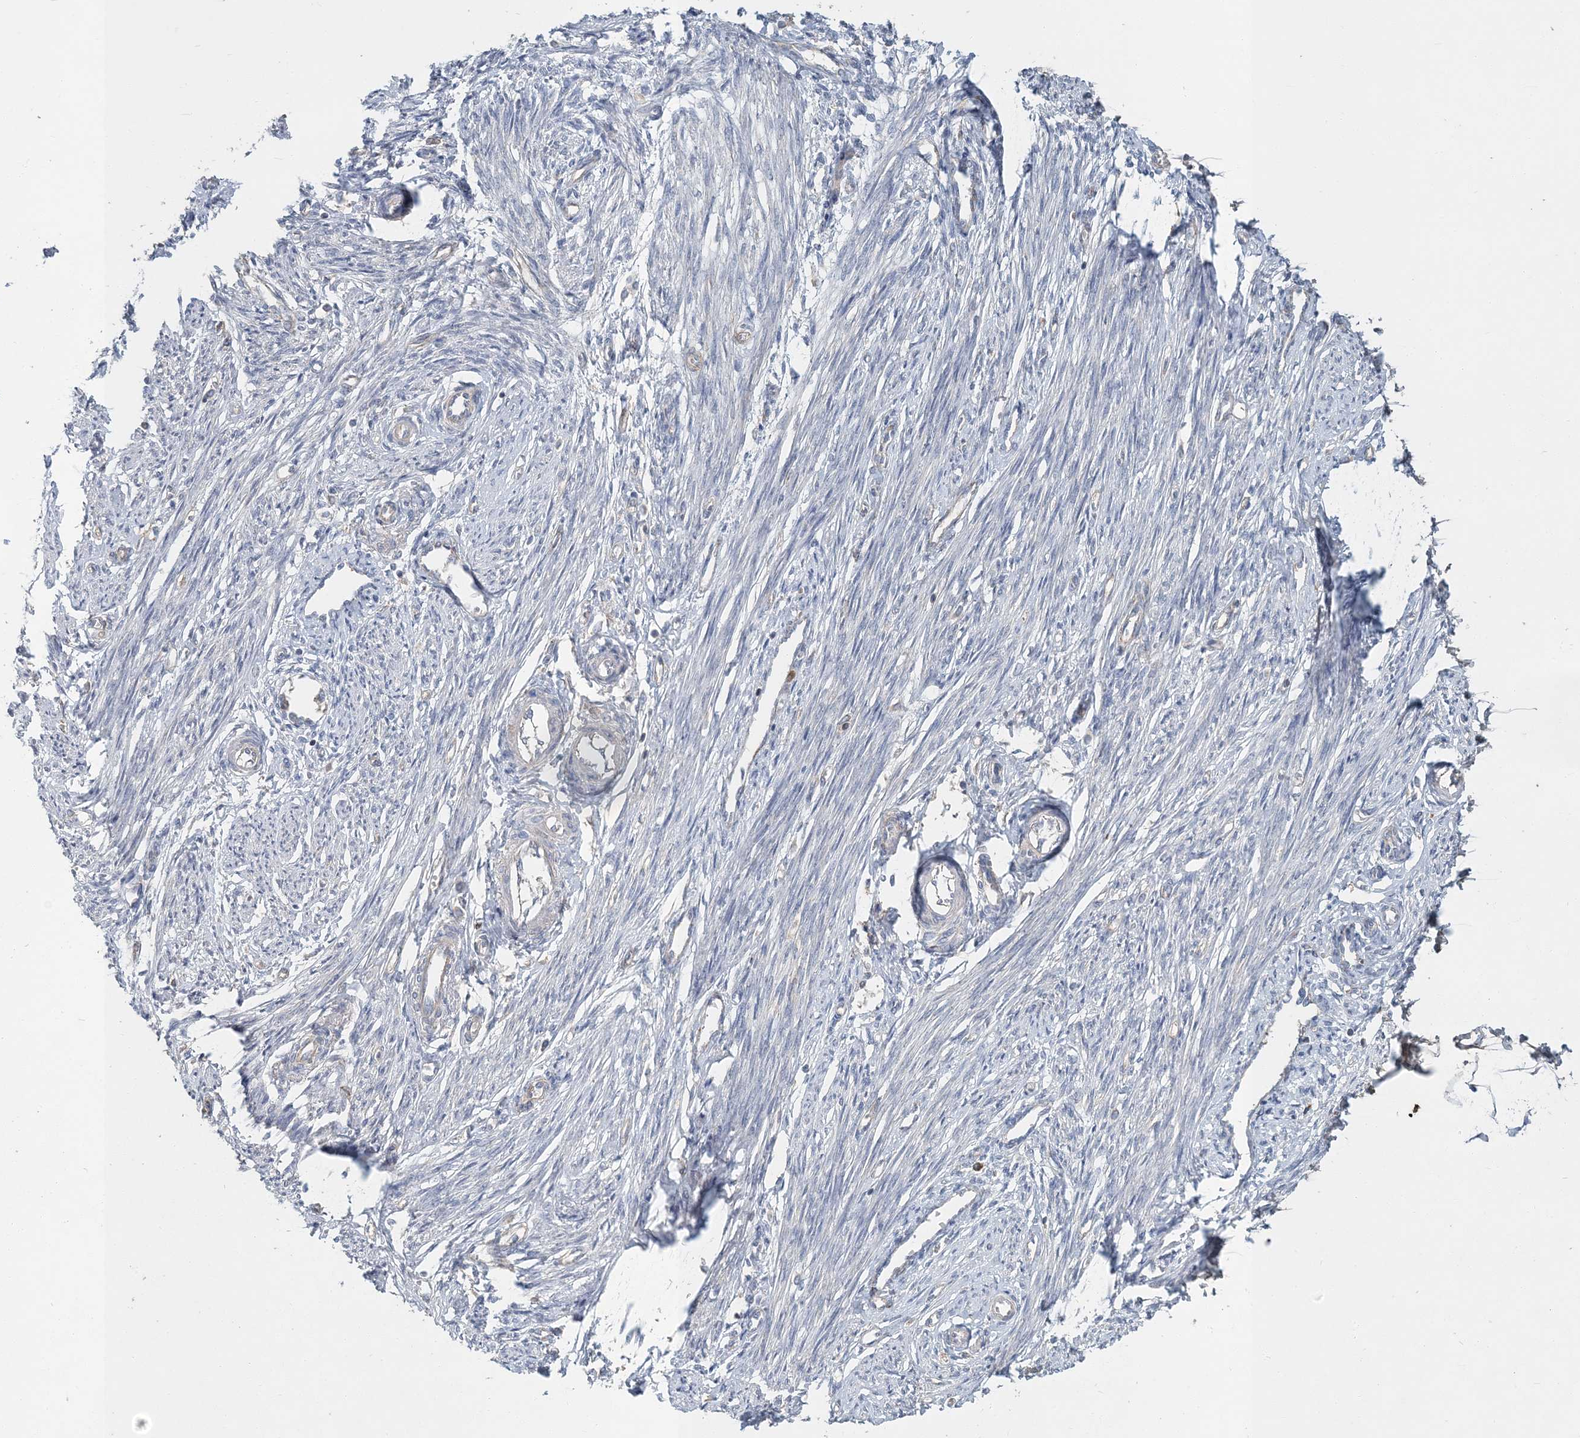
{"staining": {"intensity": "negative", "quantity": "none", "location": "none"}, "tissue": "endometrium", "cell_type": "Cells in endometrial stroma", "image_type": "normal", "snomed": [{"axis": "morphology", "description": "Normal tissue, NOS"}, {"axis": "topography", "description": "Endometrium"}], "caption": "The micrograph displays no staining of cells in endometrial stroma in normal endometrium. (DAB immunohistochemistry visualized using brightfield microscopy, high magnification).", "gene": "RNF25", "patient": {"sex": "female", "age": 56}}